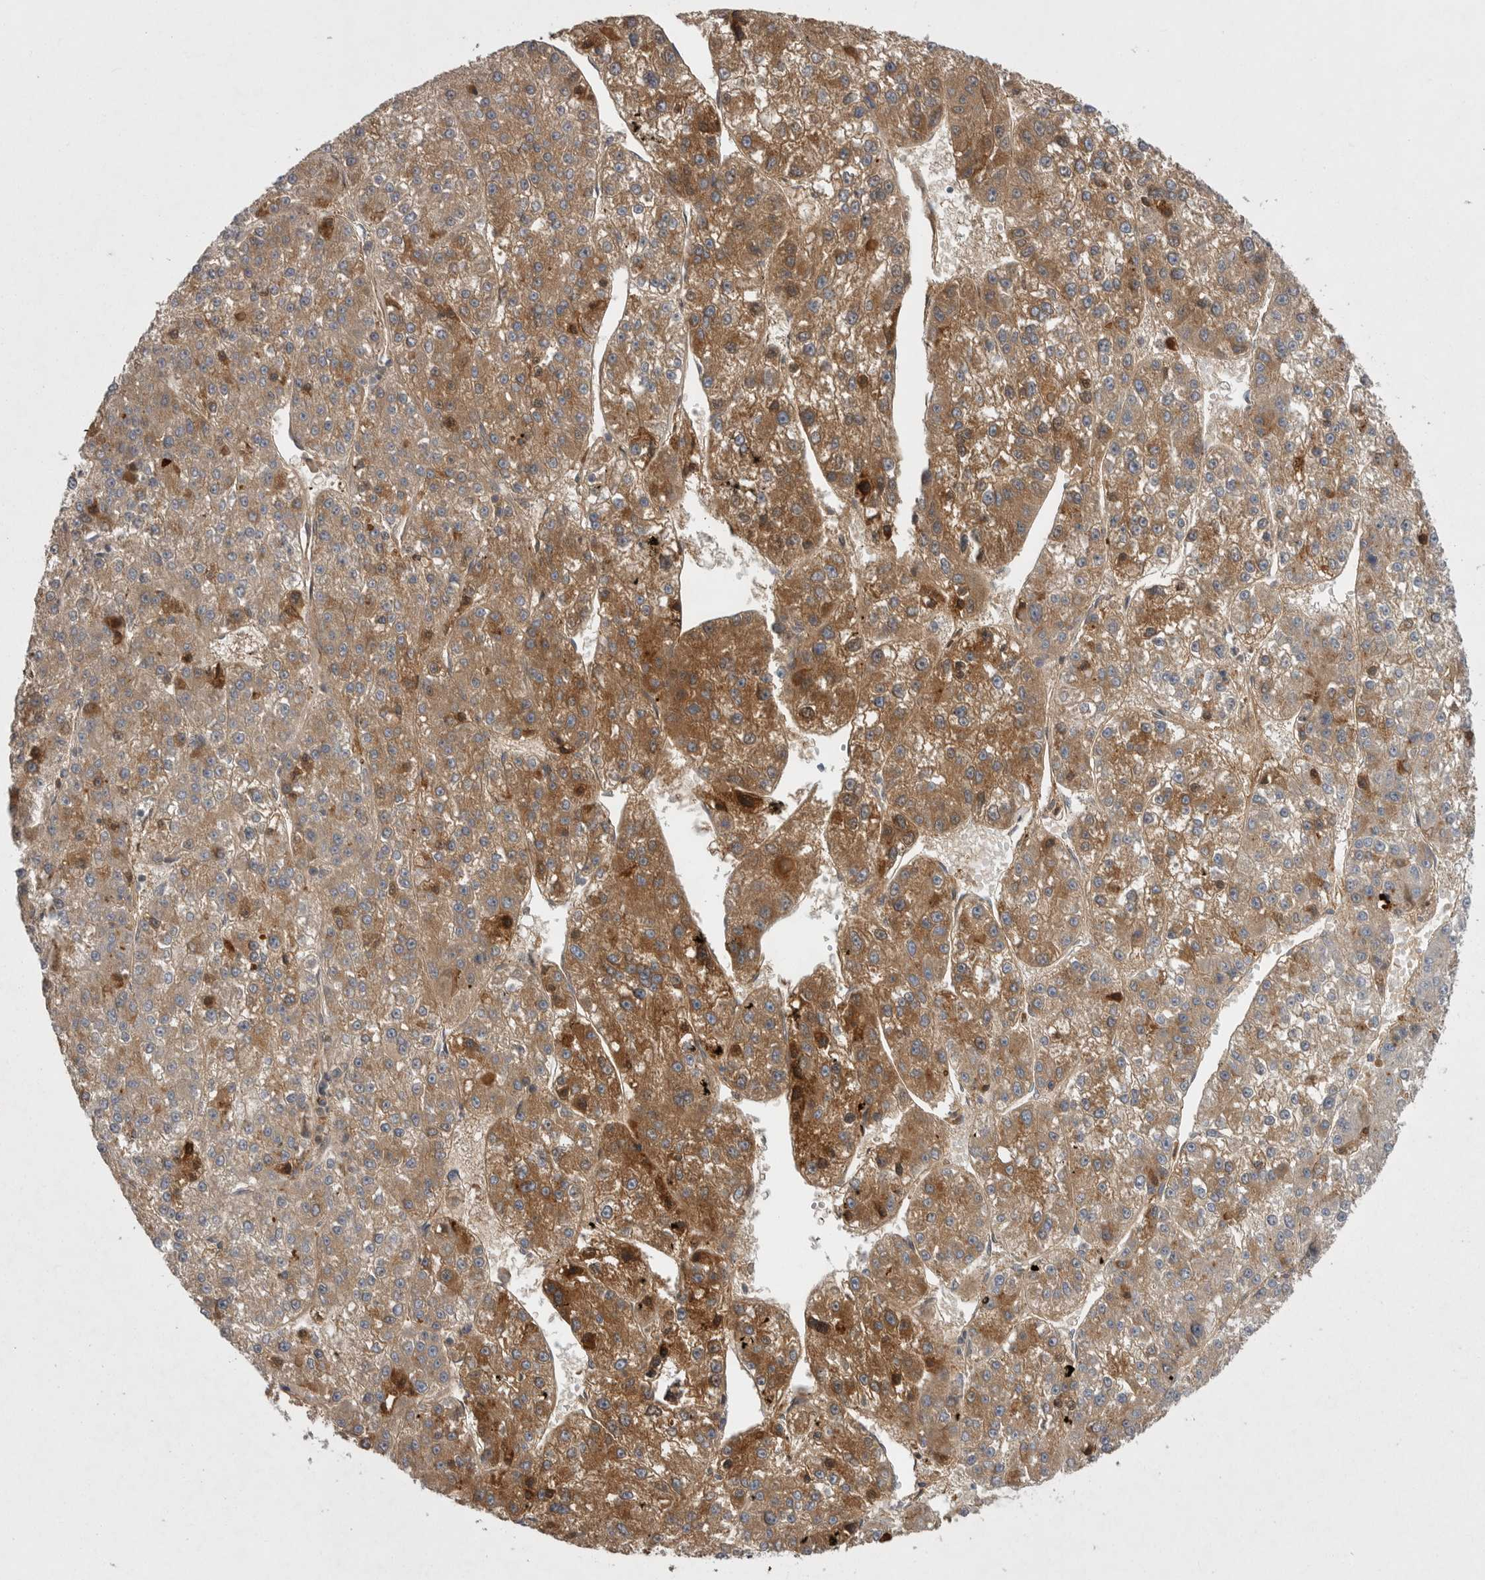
{"staining": {"intensity": "moderate", "quantity": "25%-75%", "location": "cytoplasmic/membranous"}, "tissue": "liver cancer", "cell_type": "Tumor cells", "image_type": "cancer", "snomed": [{"axis": "morphology", "description": "Carcinoma, Hepatocellular, NOS"}, {"axis": "topography", "description": "Liver"}], "caption": "About 25%-75% of tumor cells in liver hepatocellular carcinoma show moderate cytoplasmic/membranous protein expression as visualized by brown immunohistochemical staining.", "gene": "CRP", "patient": {"sex": "female", "age": 73}}